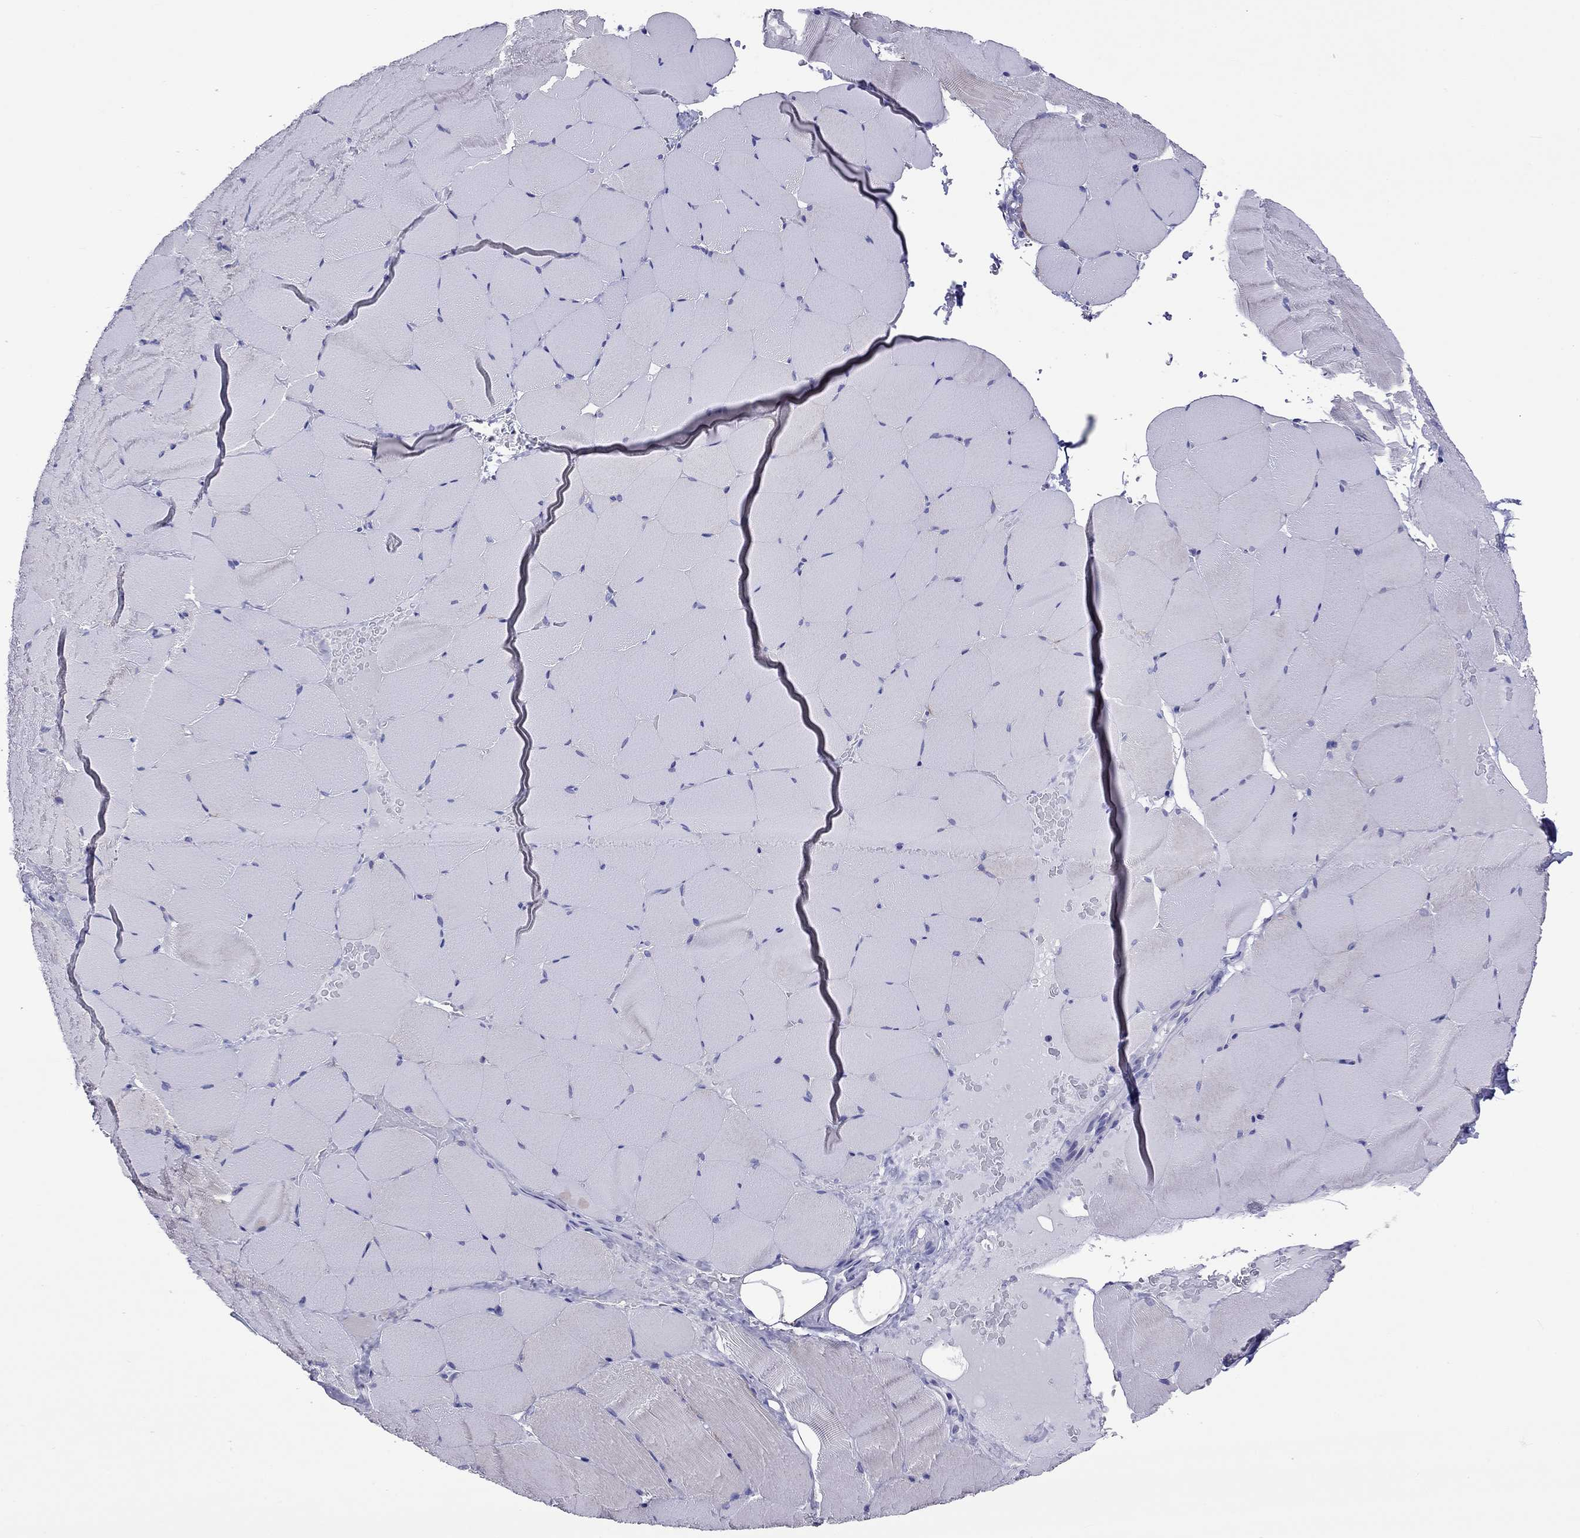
{"staining": {"intensity": "negative", "quantity": "none", "location": "none"}, "tissue": "skeletal muscle", "cell_type": "Myocytes", "image_type": "normal", "snomed": [{"axis": "morphology", "description": "Normal tissue, NOS"}, {"axis": "topography", "description": "Skeletal muscle"}], "caption": "High power microscopy histopathology image of an IHC image of unremarkable skeletal muscle, revealing no significant positivity in myocytes.", "gene": "COL9A1", "patient": {"sex": "female", "age": 37}}